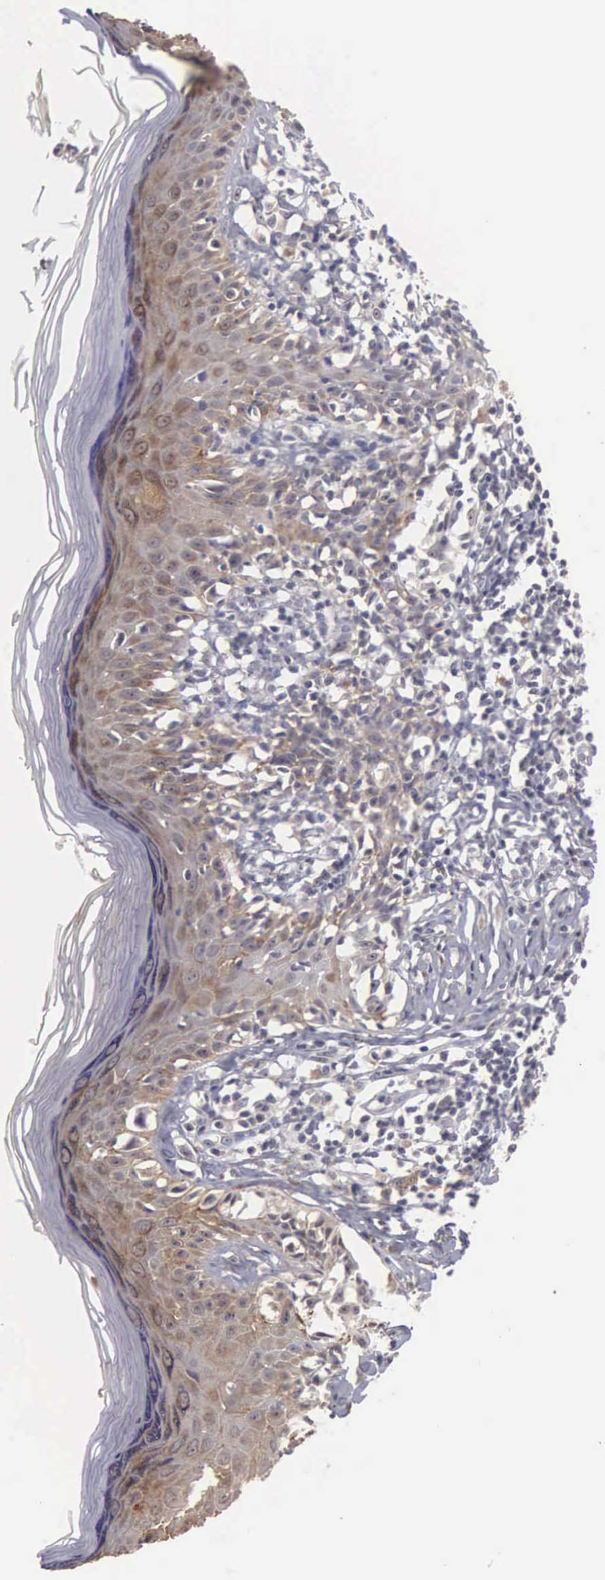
{"staining": {"intensity": "negative", "quantity": "none", "location": "none"}, "tissue": "melanoma", "cell_type": "Tumor cells", "image_type": "cancer", "snomed": [{"axis": "morphology", "description": "Malignant melanoma, NOS"}, {"axis": "topography", "description": "Skin"}], "caption": "Protein analysis of melanoma reveals no significant expression in tumor cells.", "gene": "AMN", "patient": {"sex": "female", "age": 52}}